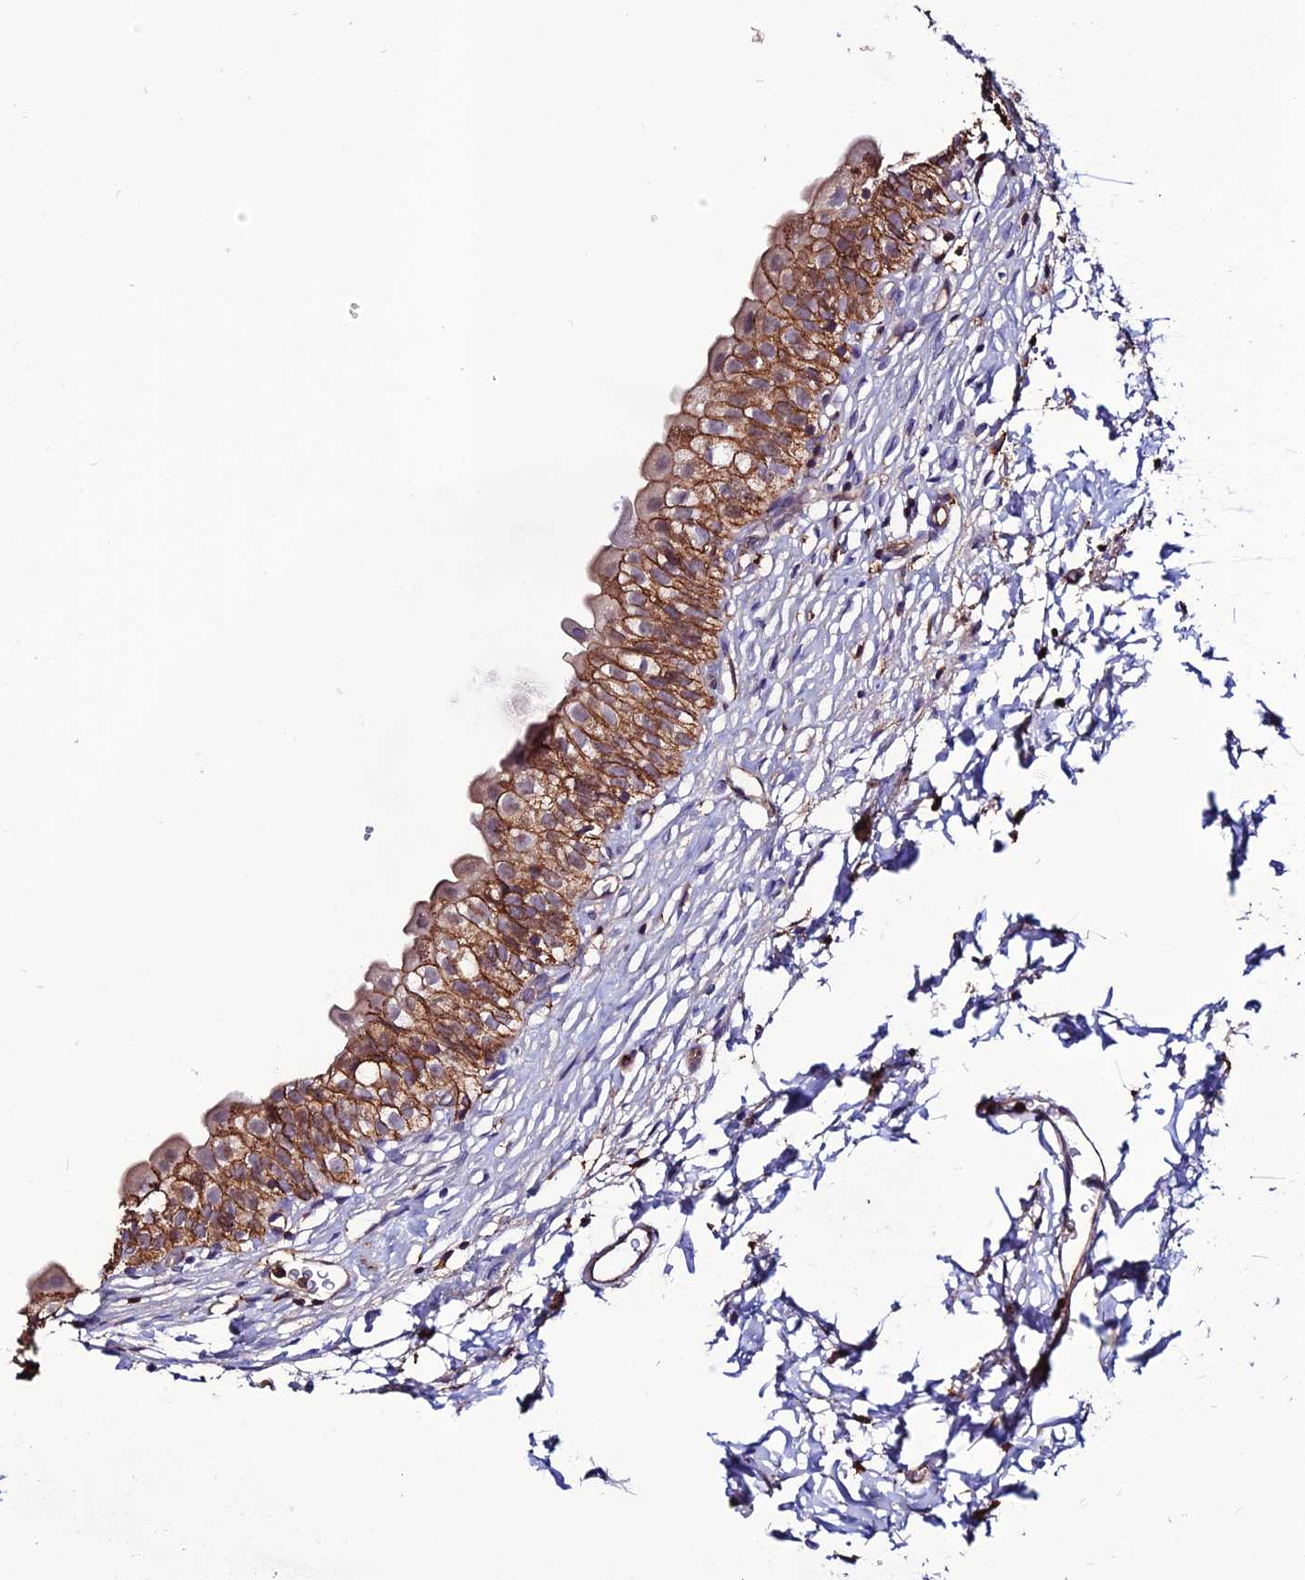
{"staining": {"intensity": "strong", "quantity": ">75%", "location": "cytoplasmic/membranous"}, "tissue": "urinary bladder", "cell_type": "Urothelial cells", "image_type": "normal", "snomed": [{"axis": "morphology", "description": "Normal tissue, NOS"}, {"axis": "topography", "description": "Urinary bladder"}], "caption": "The micrograph demonstrates immunohistochemical staining of normal urinary bladder. There is strong cytoplasmic/membranous staining is appreciated in about >75% of urothelial cells.", "gene": "USP17L10", "patient": {"sex": "male", "age": 55}}